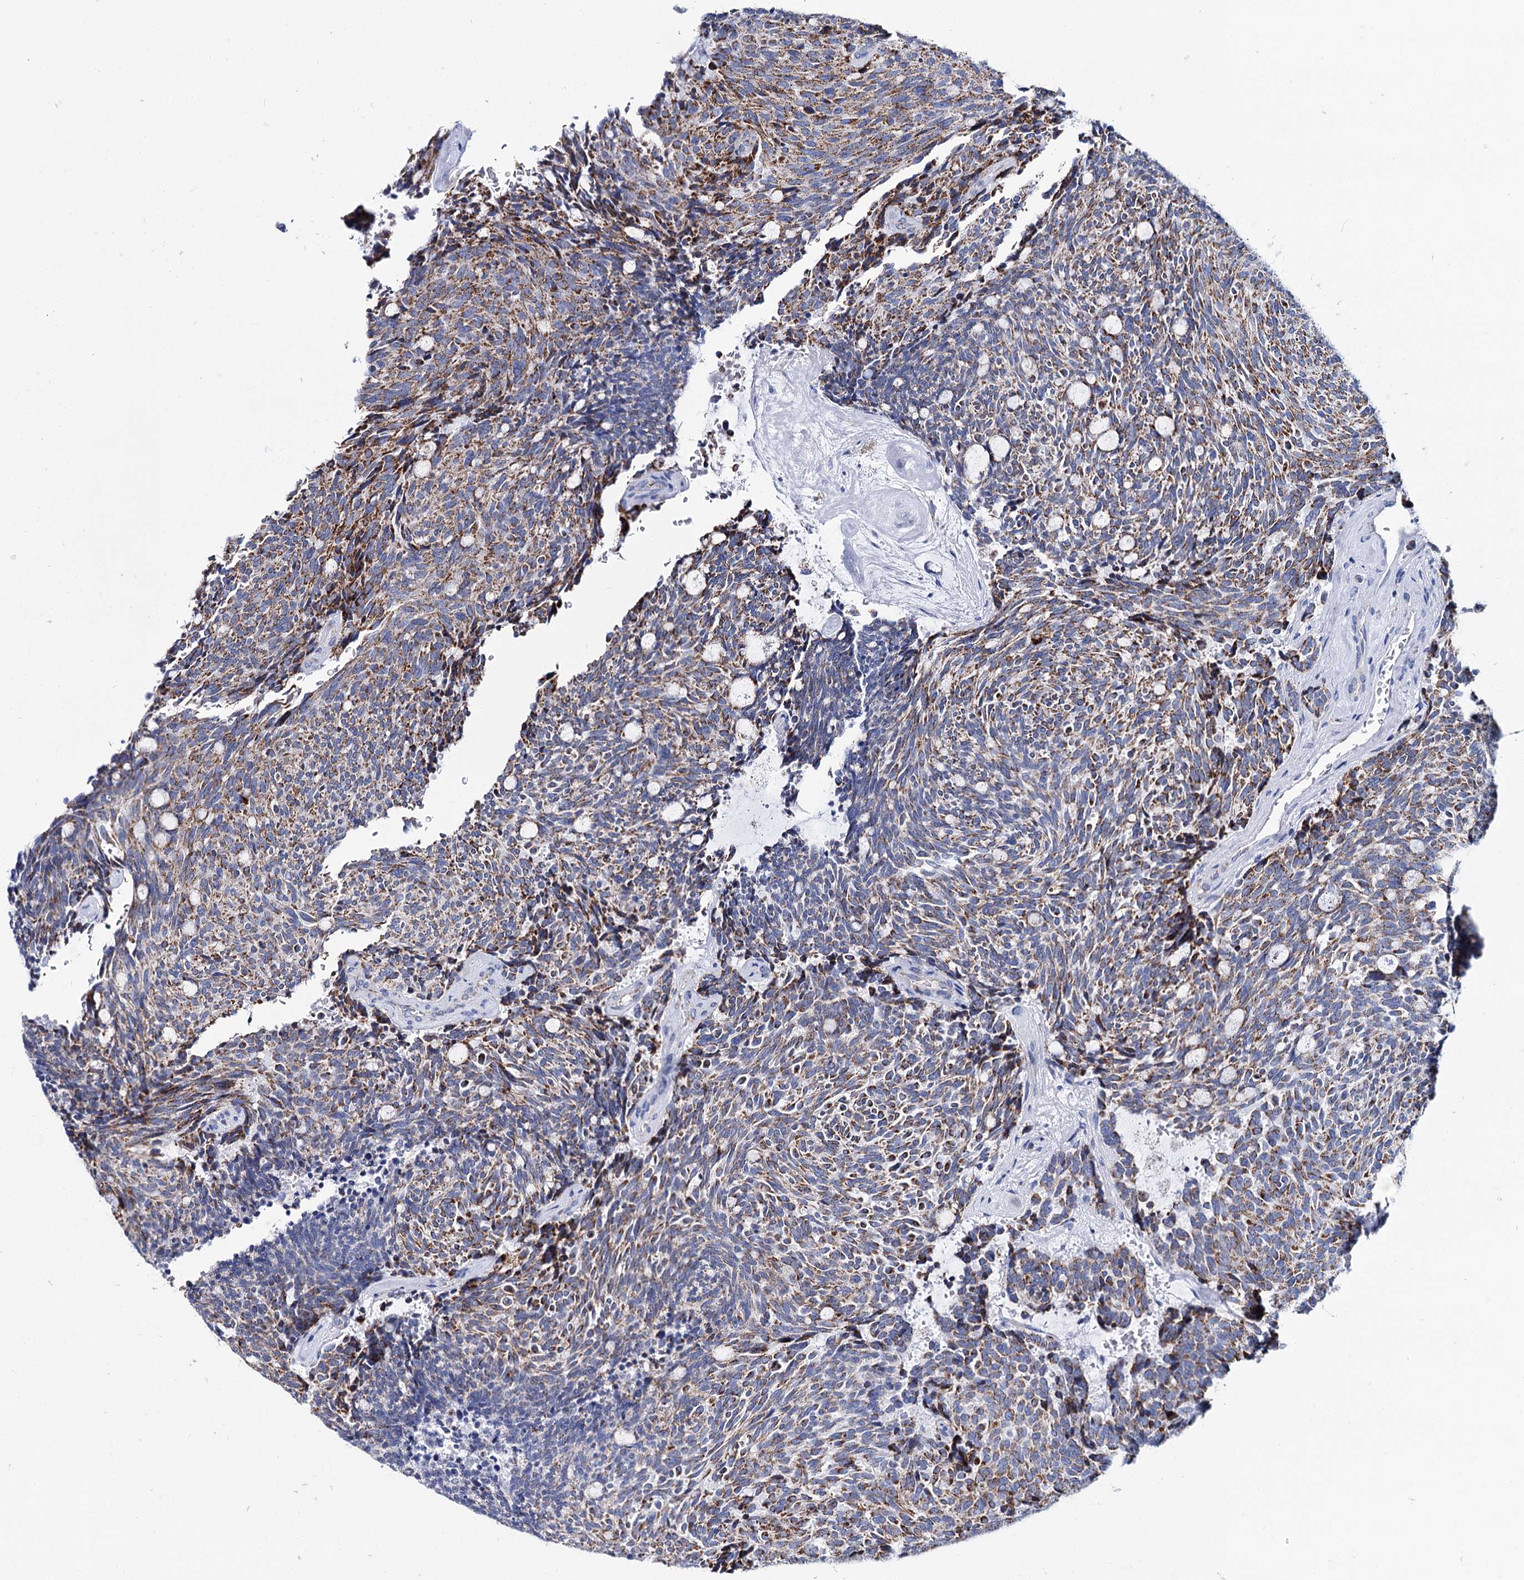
{"staining": {"intensity": "moderate", "quantity": ">75%", "location": "cytoplasmic/membranous"}, "tissue": "carcinoid", "cell_type": "Tumor cells", "image_type": "cancer", "snomed": [{"axis": "morphology", "description": "Carcinoid, malignant, NOS"}, {"axis": "topography", "description": "Pancreas"}], "caption": "An image of human malignant carcinoid stained for a protein exhibits moderate cytoplasmic/membranous brown staining in tumor cells. The staining was performed using DAB, with brown indicating positive protein expression. Nuclei are stained blue with hematoxylin.", "gene": "UBASH3B", "patient": {"sex": "female", "age": 54}}